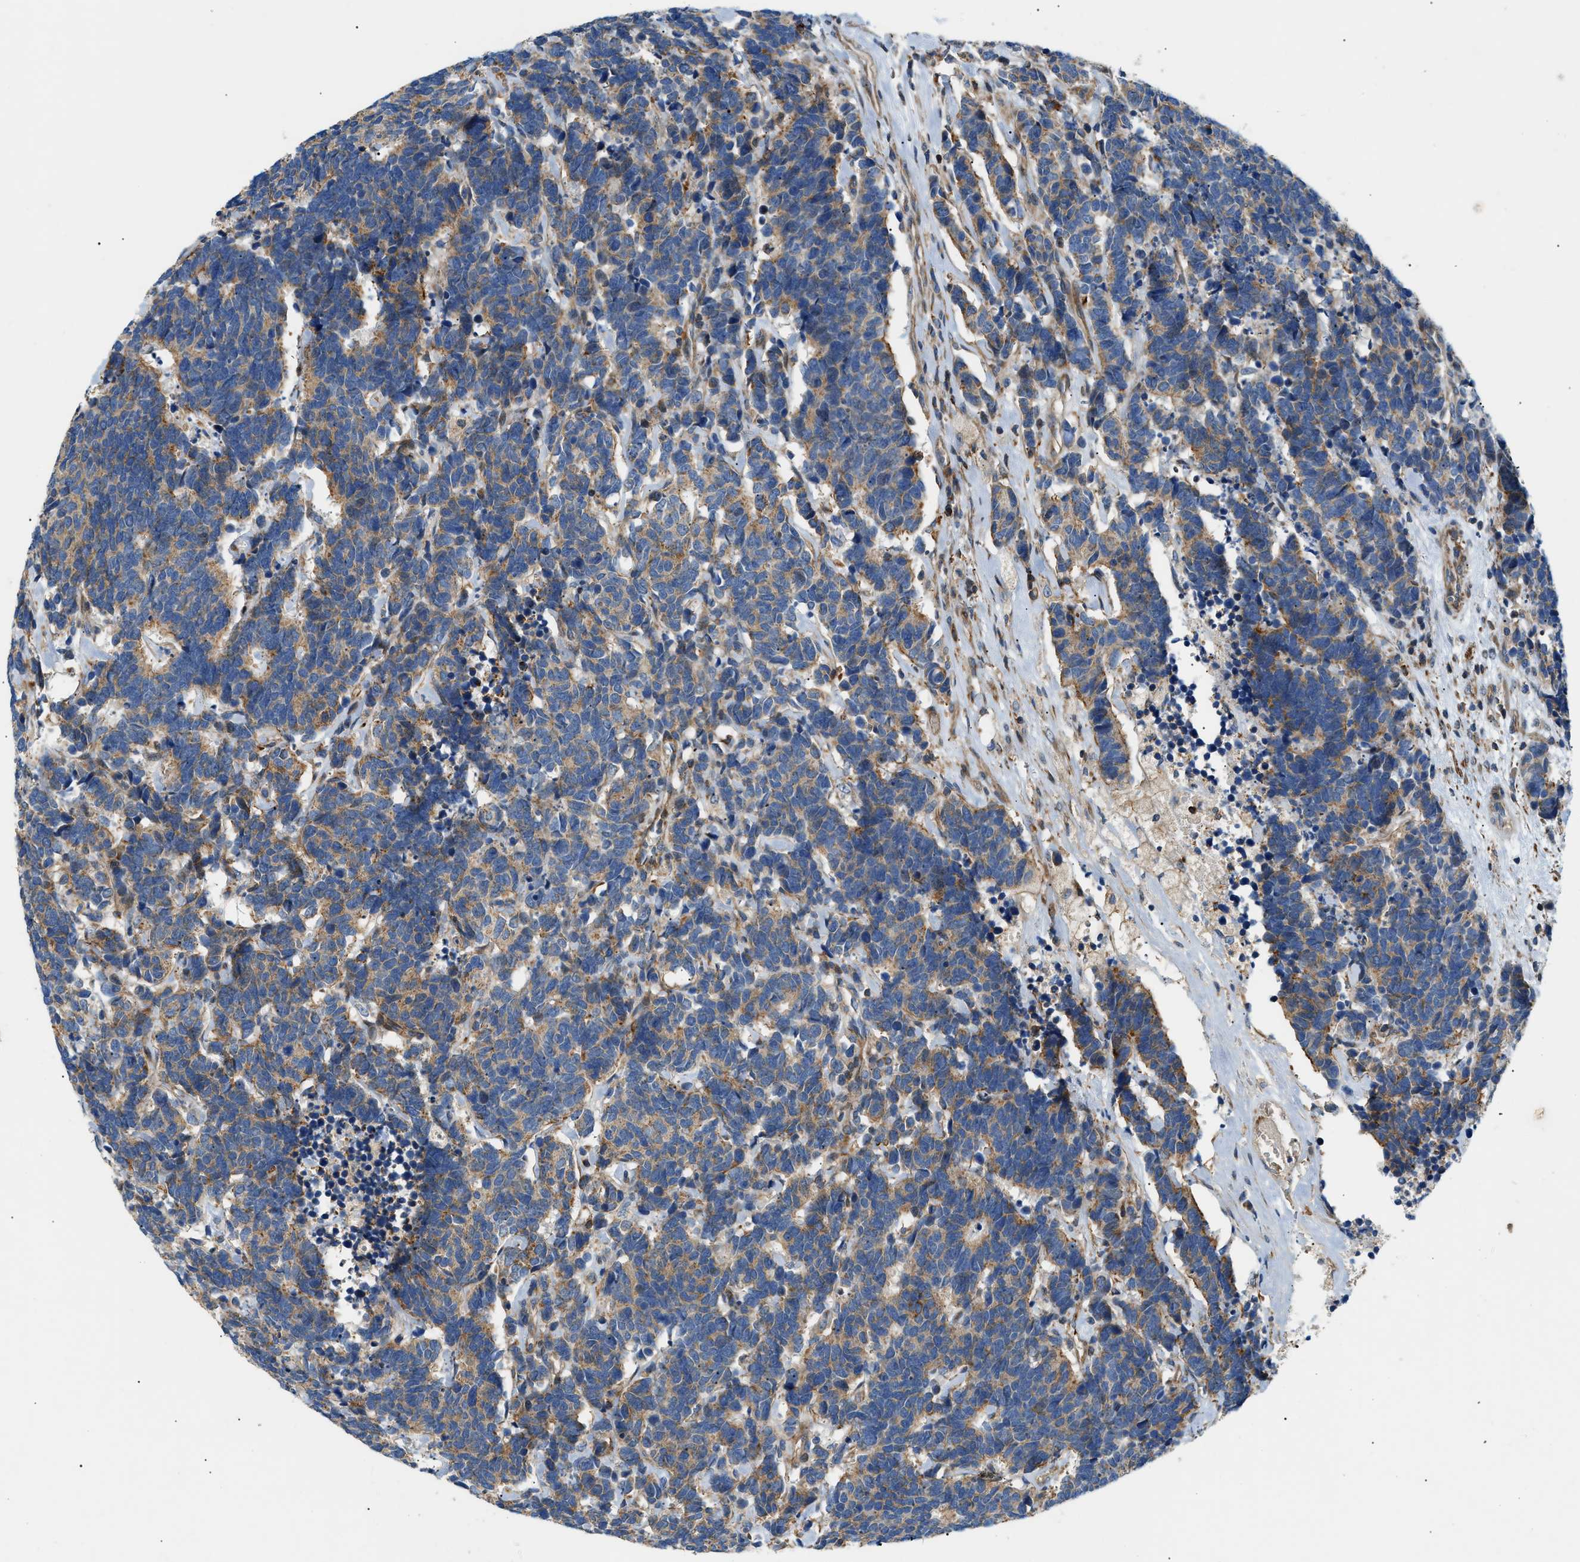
{"staining": {"intensity": "moderate", "quantity": ">75%", "location": "cytoplasmic/membranous"}, "tissue": "carcinoid", "cell_type": "Tumor cells", "image_type": "cancer", "snomed": [{"axis": "morphology", "description": "Carcinoma, NOS"}, {"axis": "morphology", "description": "Carcinoid, malignant, NOS"}, {"axis": "topography", "description": "Urinary bladder"}], "caption": "Approximately >75% of tumor cells in carcinoma demonstrate moderate cytoplasmic/membranous protein expression as visualized by brown immunohistochemical staining.", "gene": "DHODH", "patient": {"sex": "male", "age": 57}}